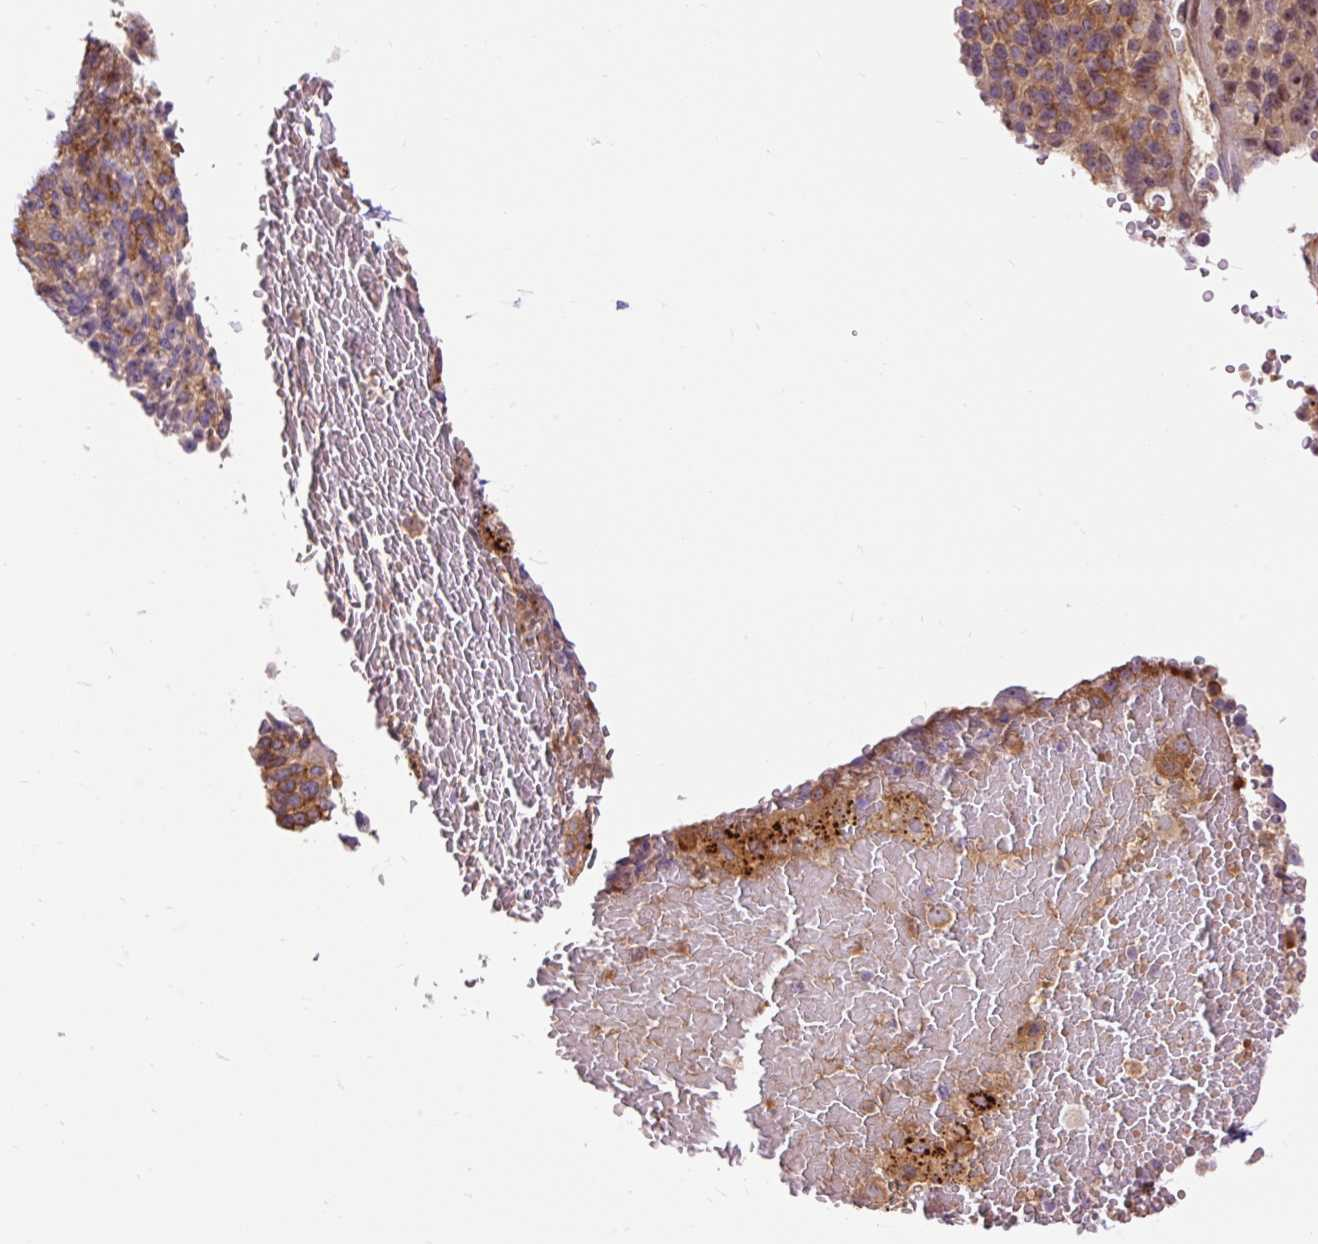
{"staining": {"intensity": "moderate", "quantity": ">75%", "location": "cytoplasmic/membranous"}, "tissue": "melanoma", "cell_type": "Tumor cells", "image_type": "cancer", "snomed": [{"axis": "morphology", "description": "Malignant melanoma, Metastatic site"}, {"axis": "topography", "description": "Brain"}], "caption": "An immunohistochemistry (IHC) histopathology image of neoplastic tissue is shown. Protein staining in brown labels moderate cytoplasmic/membranous positivity in malignant melanoma (metastatic site) within tumor cells. (IHC, brightfield microscopy, high magnification).", "gene": "CEBPZ", "patient": {"sex": "female", "age": 56}}